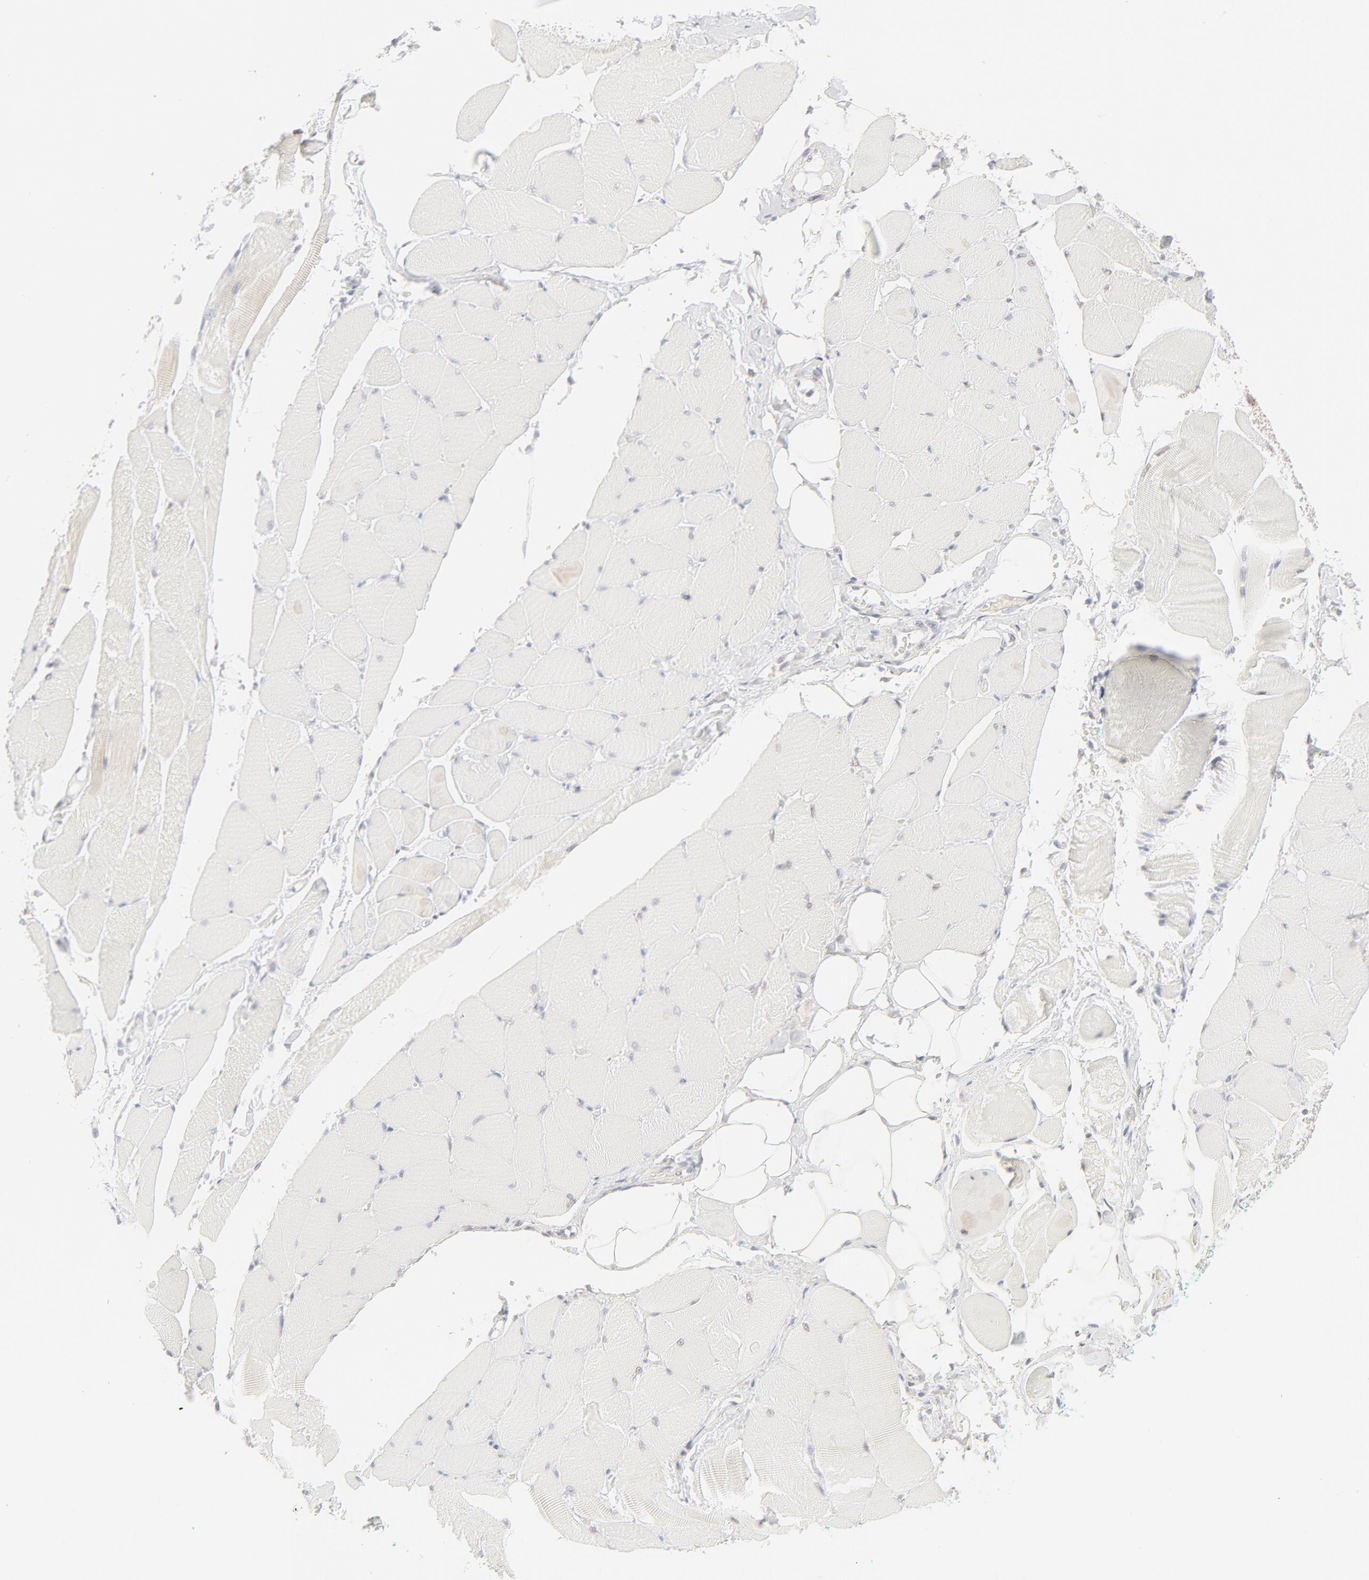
{"staining": {"intensity": "weak", "quantity": "<25%", "location": "cytoplasmic/membranous"}, "tissue": "skeletal muscle", "cell_type": "Myocytes", "image_type": "normal", "snomed": [{"axis": "morphology", "description": "Normal tissue, NOS"}, {"axis": "topography", "description": "Skeletal muscle"}, {"axis": "topography", "description": "Peripheral nerve tissue"}], "caption": "DAB immunohistochemical staining of normal human skeletal muscle shows no significant expression in myocytes.", "gene": "PRKCB", "patient": {"sex": "female", "age": 84}}